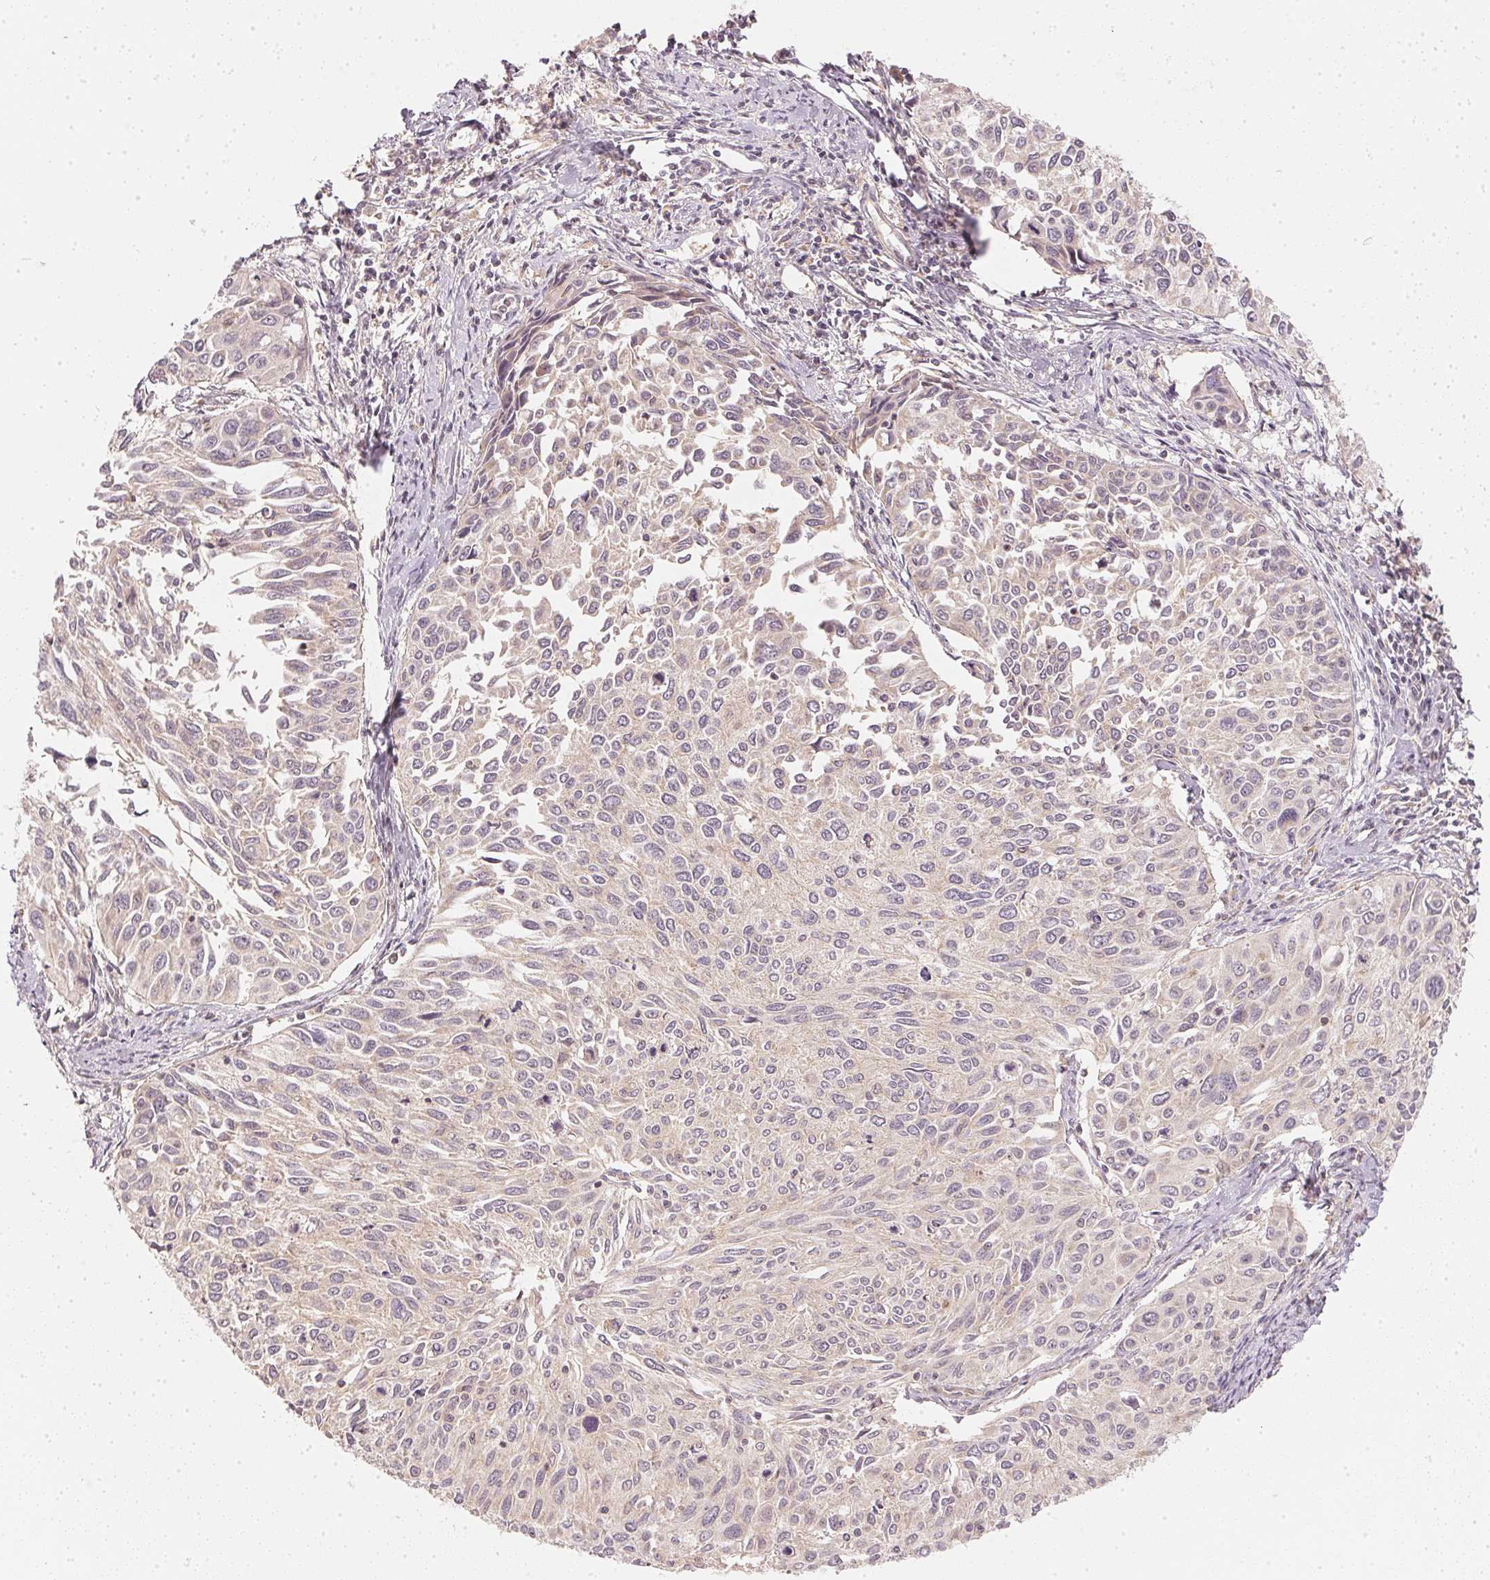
{"staining": {"intensity": "weak", "quantity": "<25%", "location": "cytoplasmic/membranous"}, "tissue": "cervical cancer", "cell_type": "Tumor cells", "image_type": "cancer", "snomed": [{"axis": "morphology", "description": "Squamous cell carcinoma, NOS"}, {"axis": "topography", "description": "Cervix"}], "caption": "Tumor cells show no significant staining in squamous cell carcinoma (cervical). (DAB immunohistochemistry (IHC) visualized using brightfield microscopy, high magnification).", "gene": "WDR54", "patient": {"sex": "female", "age": 50}}